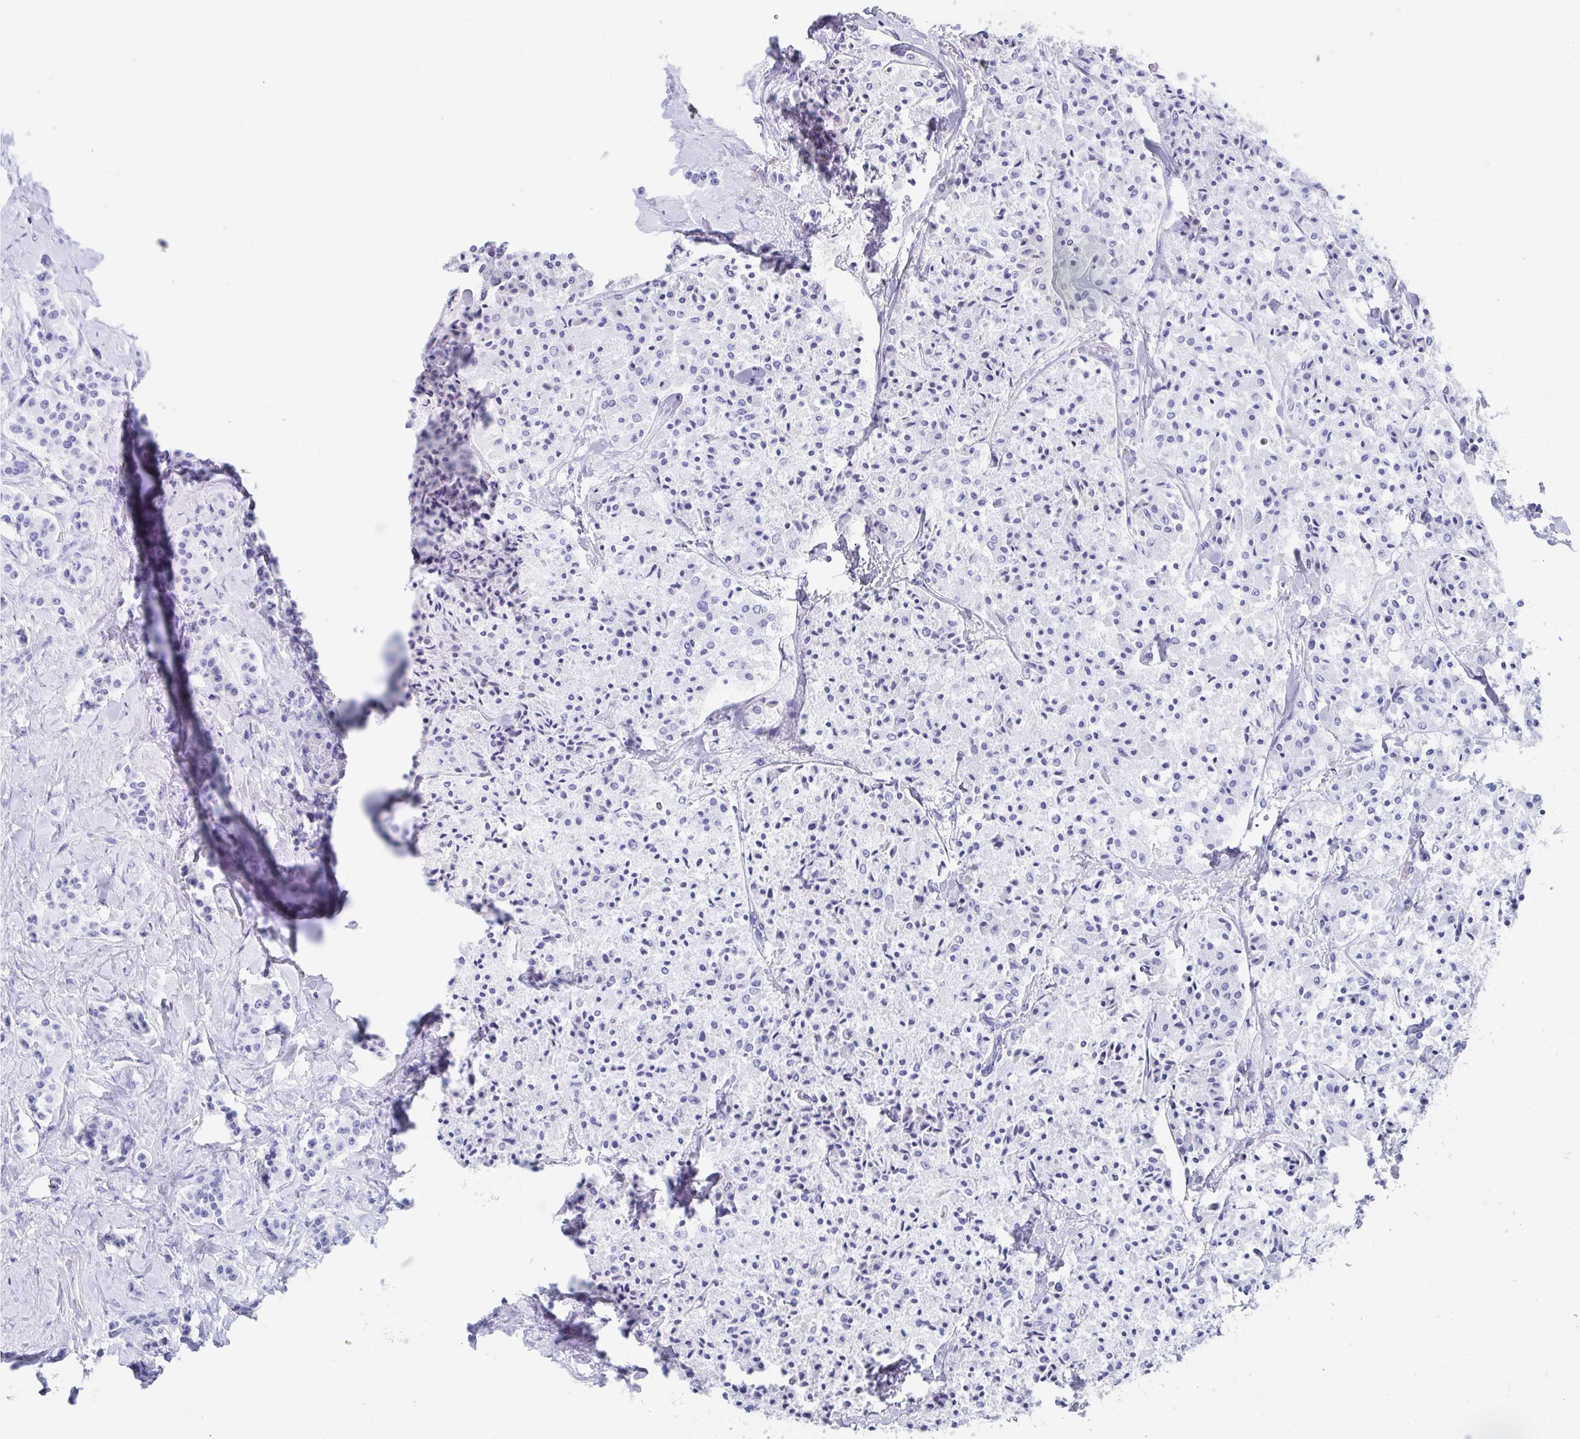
{"staining": {"intensity": "negative", "quantity": "none", "location": "none"}, "tissue": "carcinoid", "cell_type": "Tumor cells", "image_type": "cancer", "snomed": [{"axis": "morphology", "description": "Carcinoid, malignant, NOS"}, {"axis": "topography", "description": "Lung"}], "caption": "DAB immunohistochemical staining of human malignant carcinoid demonstrates no significant positivity in tumor cells.", "gene": "C10orf53", "patient": {"sex": "male", "age": 71}}